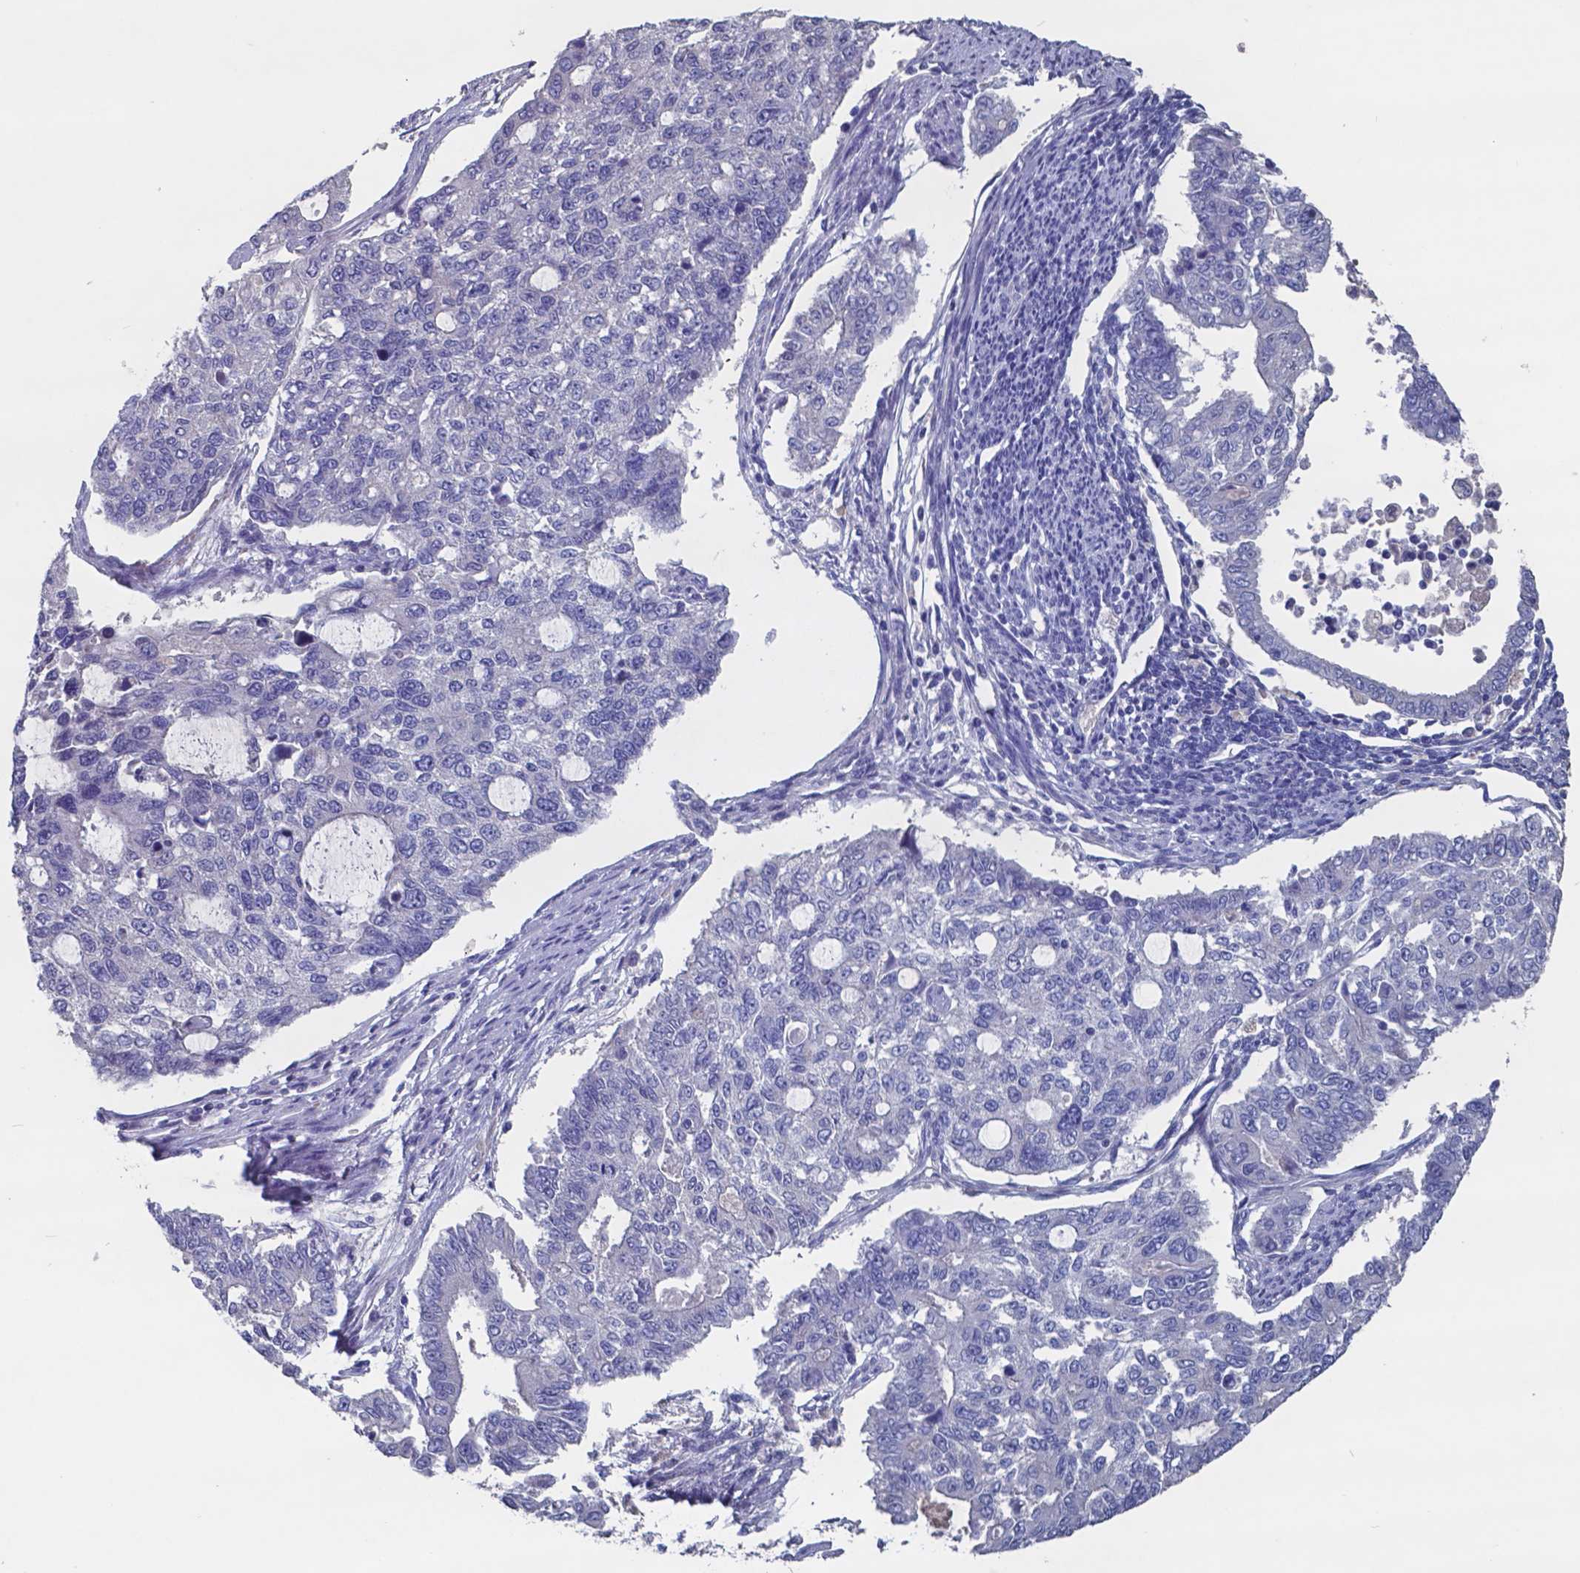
{"staining": {"intensity": "negative", "quantity": "none", "location": "none"}, "tissue": "endometrial cancer", "cell_type": "Tumor cells", "image_type": "cancer", "snomed": [{"axis": "morphology", "description": "Adenocarcinoma, NOS"}, {"axis": "topography", "description": "Uterus"}], "caption": "A micrograph of adenocarcinoma (endometrial) stained for a protein shows no brown staining in tumor cells. (DAB (3,3'-diaminobenzidine) IHC, high magnification).", "gene": "TTR", "patient": {"sex": "female", "age": 59}}